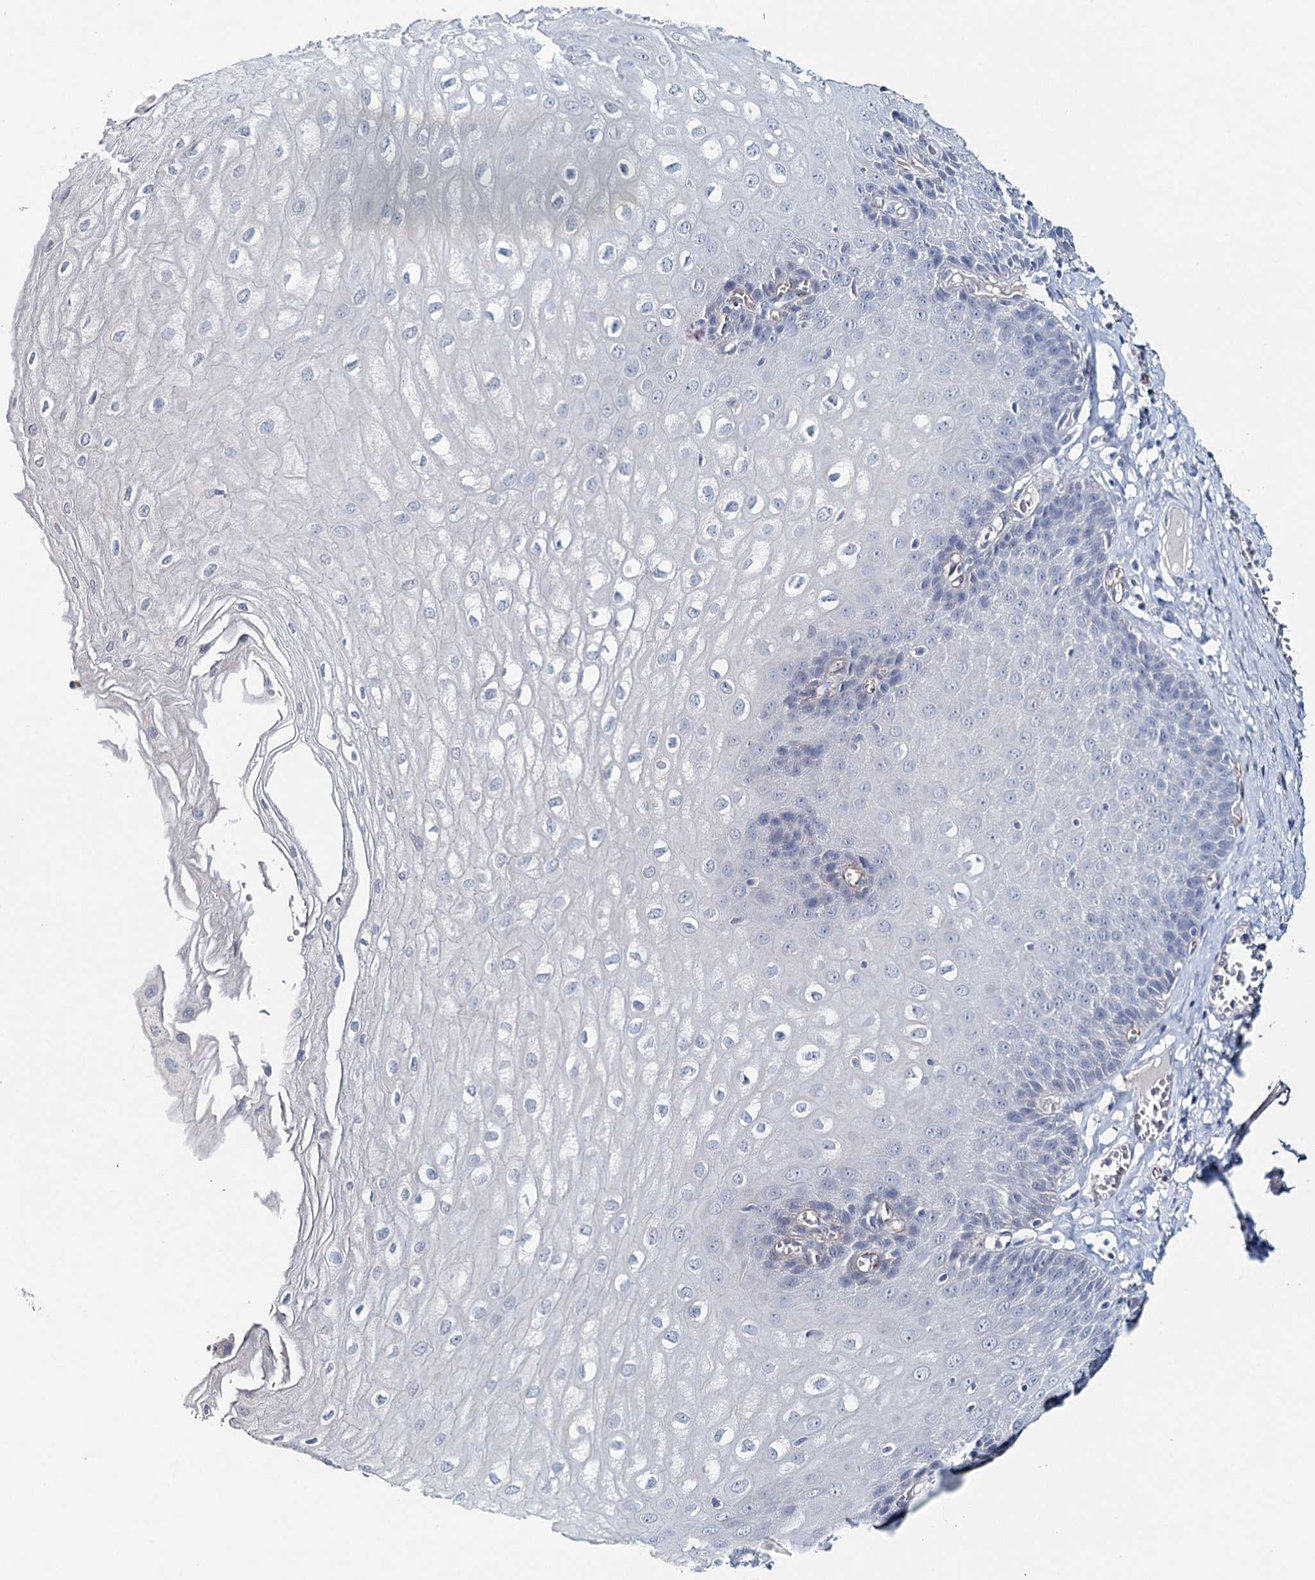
{"staining": {"intensity": "negative", "quantity": "none", "location": "none"}, "tissue": "esophagus", "cell_type": "Squamous epithelial cells", "image_type": "normal", "snomed": [{"axis": "morphology", "description": "Normal tissue, NOS"}, {"axis": "topography", "description": "Esophagus"}], "caption": "Immunohistochemistry of benign esophagus reveals no expression in squamous epithelial cells.", "gene": "SYNPO", "patient": {"sex": "male", "age": 60}}